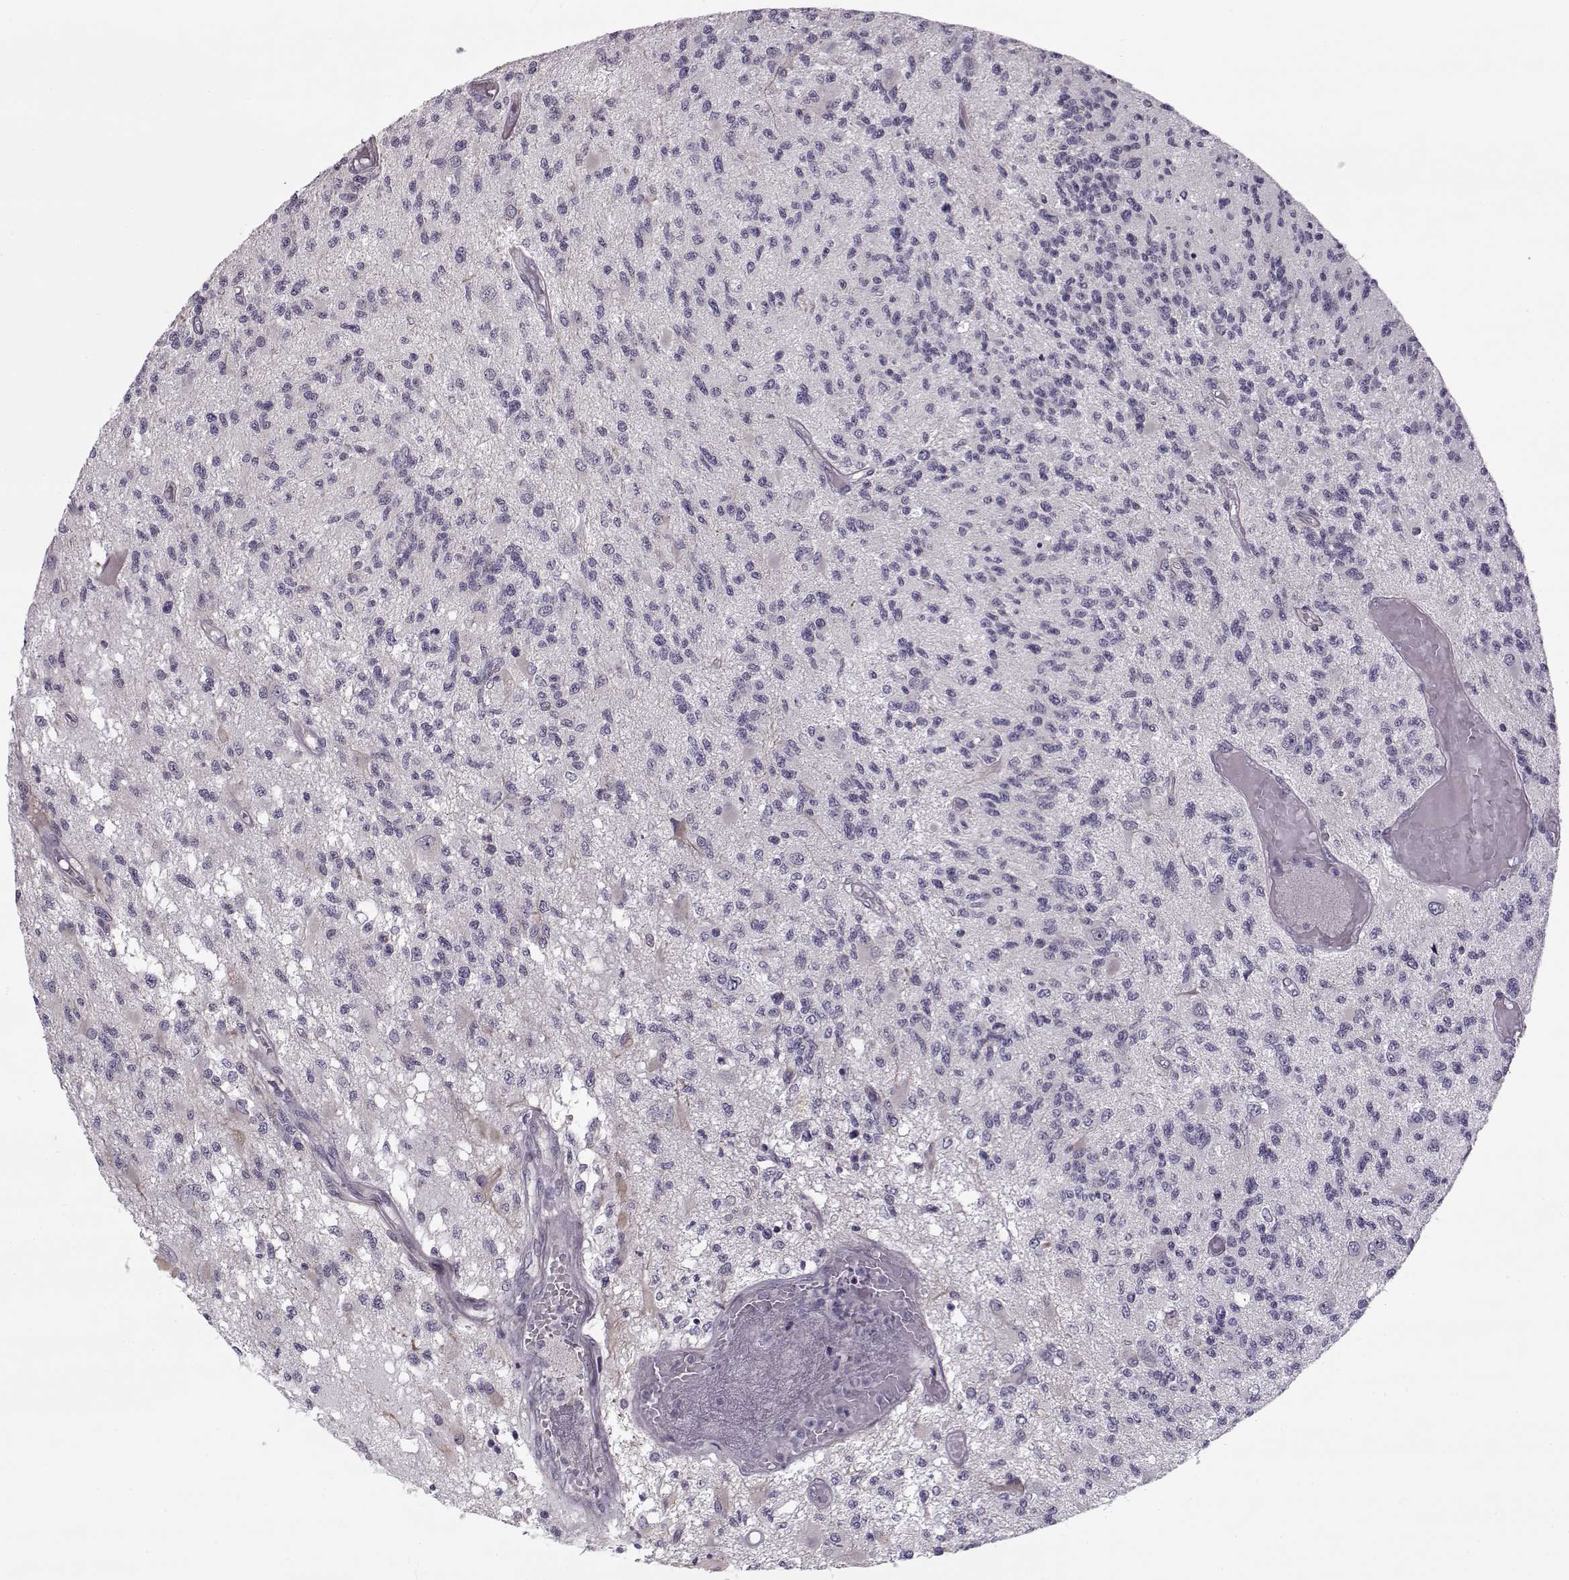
{"staining": {"intensity": "negative", "quantity": "none", "location": "none"}, "tissue": "glioma", "cell_type": "Tumor cells", "image_type": "cancer", "snomed": [{"axis": "morphology", "description": "Glioma, malignant, High grade"}, {"axis": "topography", "description": "Brain"}], "caption": "This is an IHC micrograph of glioma. There is no staining in tumor cells.", "gene": "PNMT", "patient": {"sex": "female", "age": 63}}